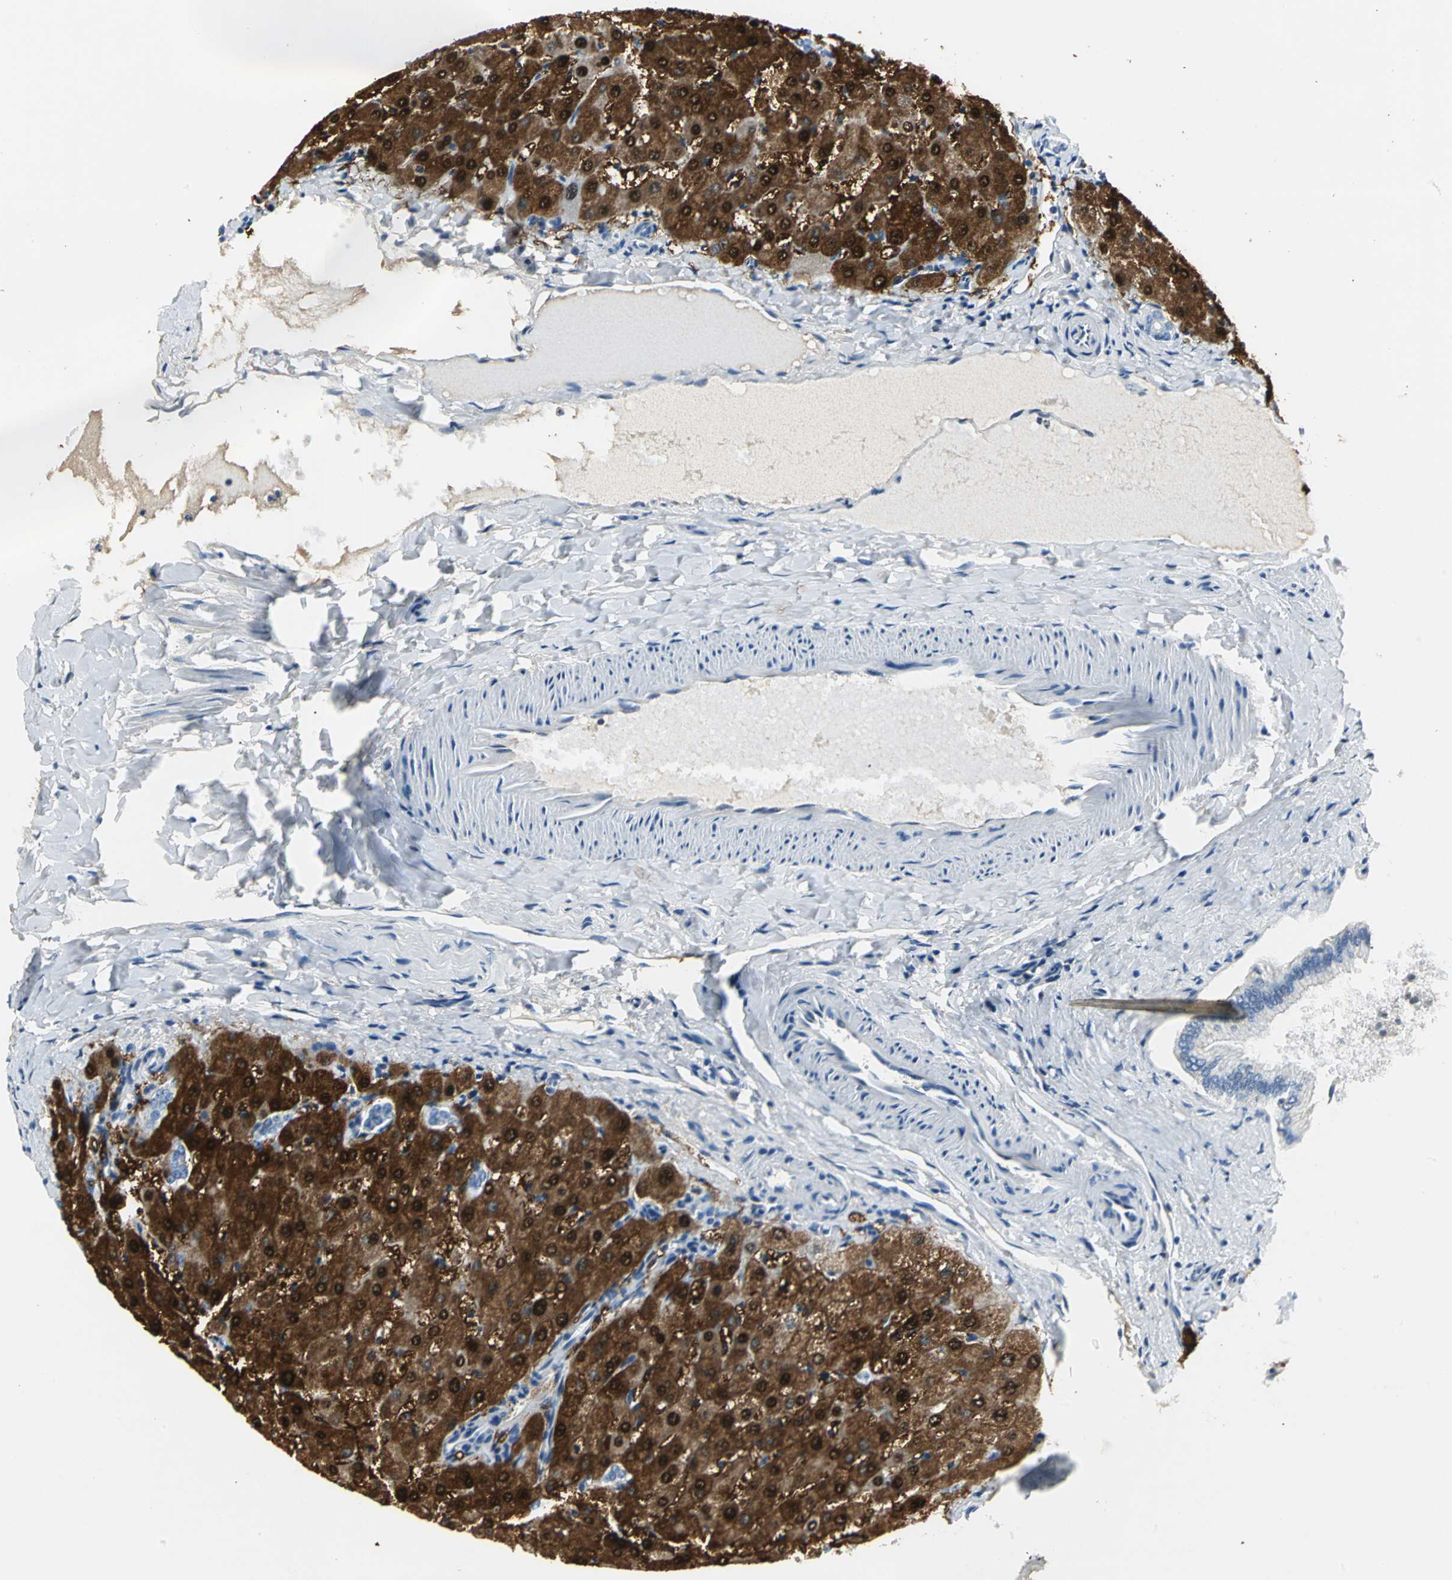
{"staining": {"intensity": "negative", "quantity": "none", "location": "none"}, "tissue": "liver", "cell_type": "Cholangiocytes", "image_type": "normal", "snomed": [{"axis": "morphology", "description": "Normal tissue, NOS"}, {"axis": "morphology", "description": "Fibrosis, NOS"}, {"axis": "topography", "description": "Liver"}], "caption": "Normal liver was stained to show a protein in brown. There is no significant positivity in cholangiocytes.", "gene": "RIPOR1", "patient": {"sex": "female", "age": 29}}